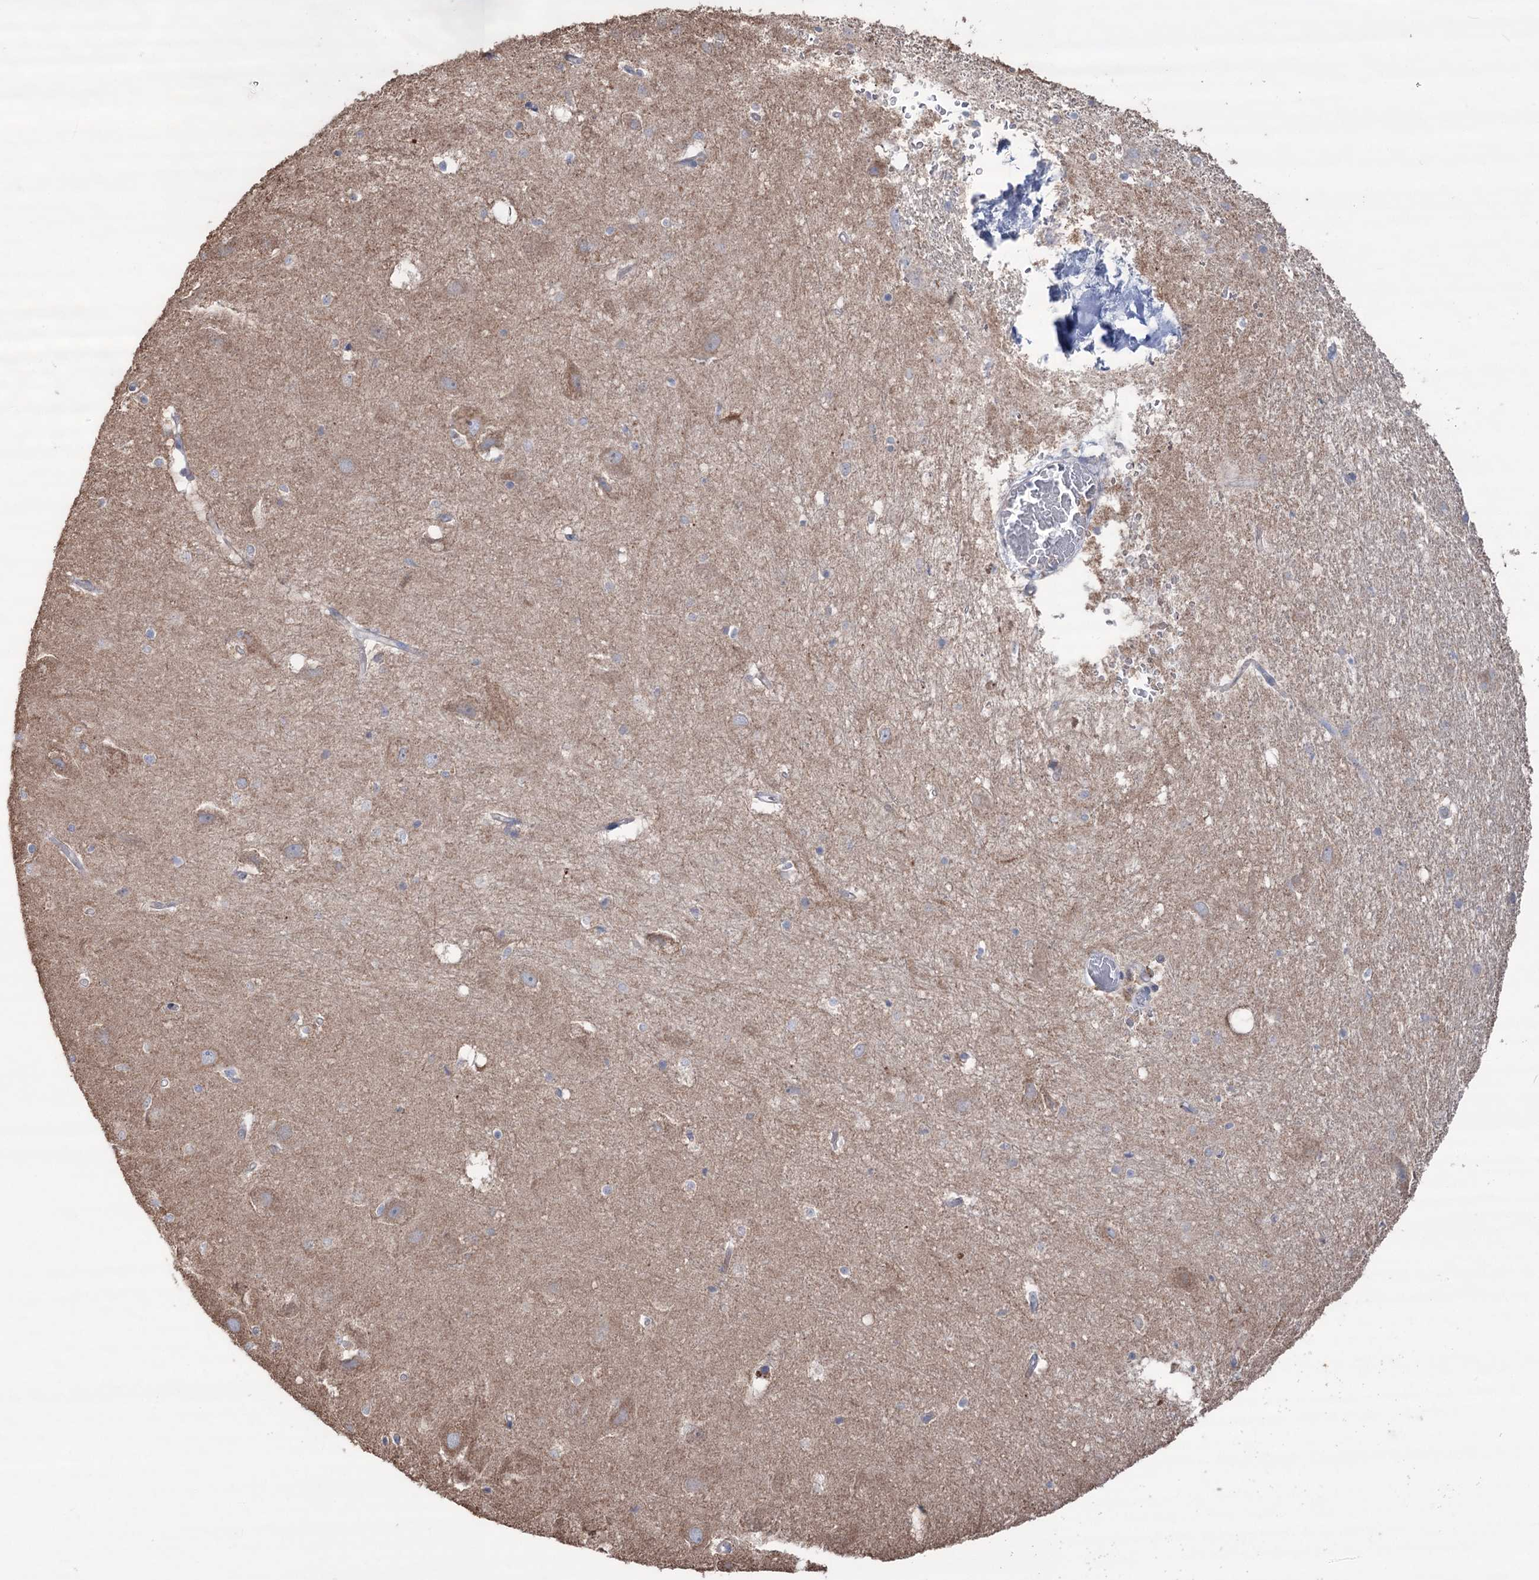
{"staining": {"intensity": "weak", "quantity": "25%-75%", "location": "cytoplasmic/membranous"}, "tissue": "hippocampus", "cell_type": "Glial cells", "image_type": "normal", "snomed": [{"axis": "morphology", "description": "Normal tissue, NOS"}, {"axis": "topography", "description": "Hippocampus"}], "caption": "An IHC micrograph of unremarkable tissue is shown. Protein staining in brown labels weak cytoplasmic/membranous positivity in hippocampus within glial cells. (brown staining indicates protein expression, while blue staining denotes nuclei).", "gene": "TRIM71", "patient": {"sex": "female", "age": 52}}